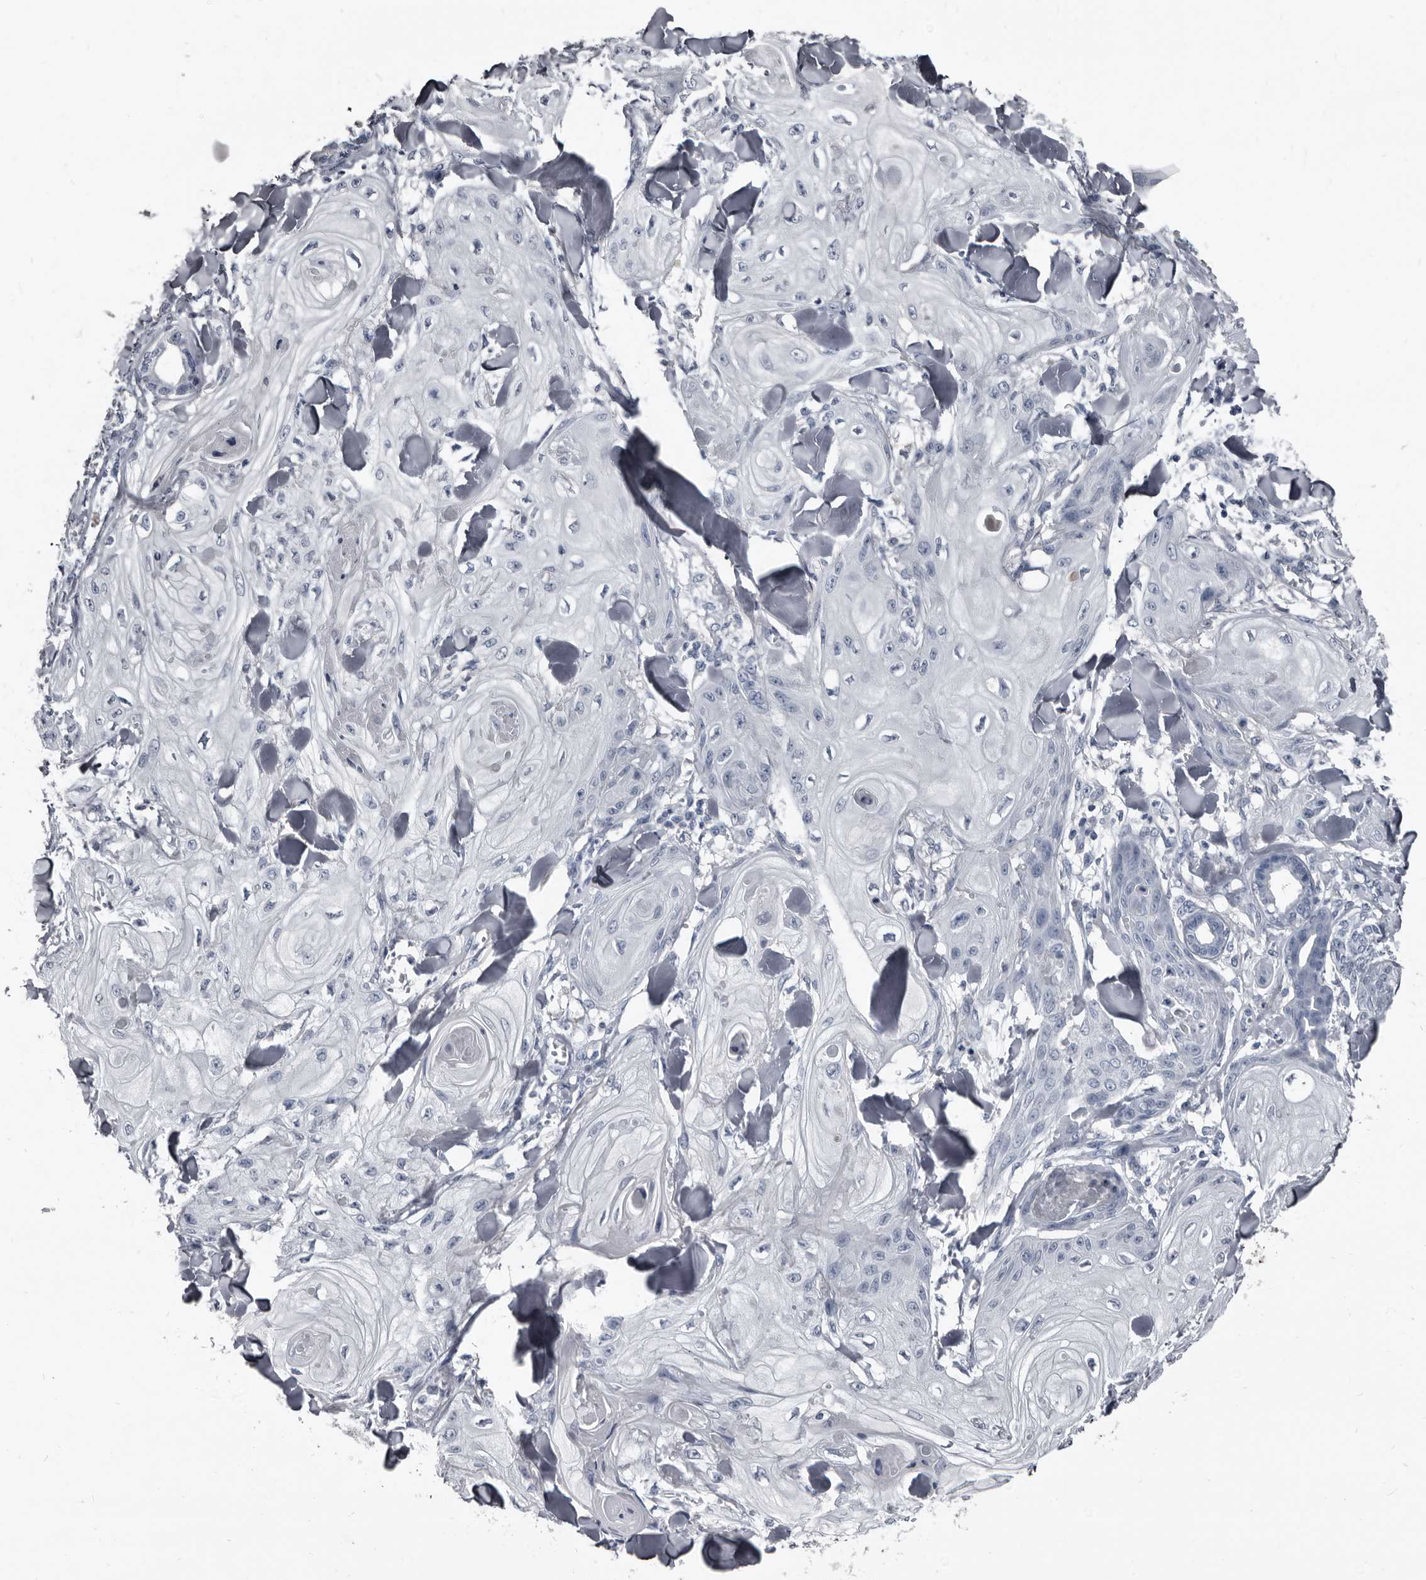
{"staining": {"intensity": "negative", "quantity": "none", "location": "none"}, "tissue": "skin cancer", "cell_type": "Tumor cells", "image_type": "cancer", "snomed": [{"axis": "morphology", "description": "Squamous cell carcinoma, NOS"}, {"axis": "topography", "description": "Skin"}], "caption": "The immunohistochemistry photomicrograph has no significant staining in tumor cells of squamous cell carcinoma (skin) tissue. (Stains: DAB (3,3'-diaminobenzidine) immunohistochemistry (IHC) with hematoxylin counter stain, Microscopy: brightfield microscopy at high magnification).", "gene": "GREB1", "patient": {"sex": "male", "age": 74}}